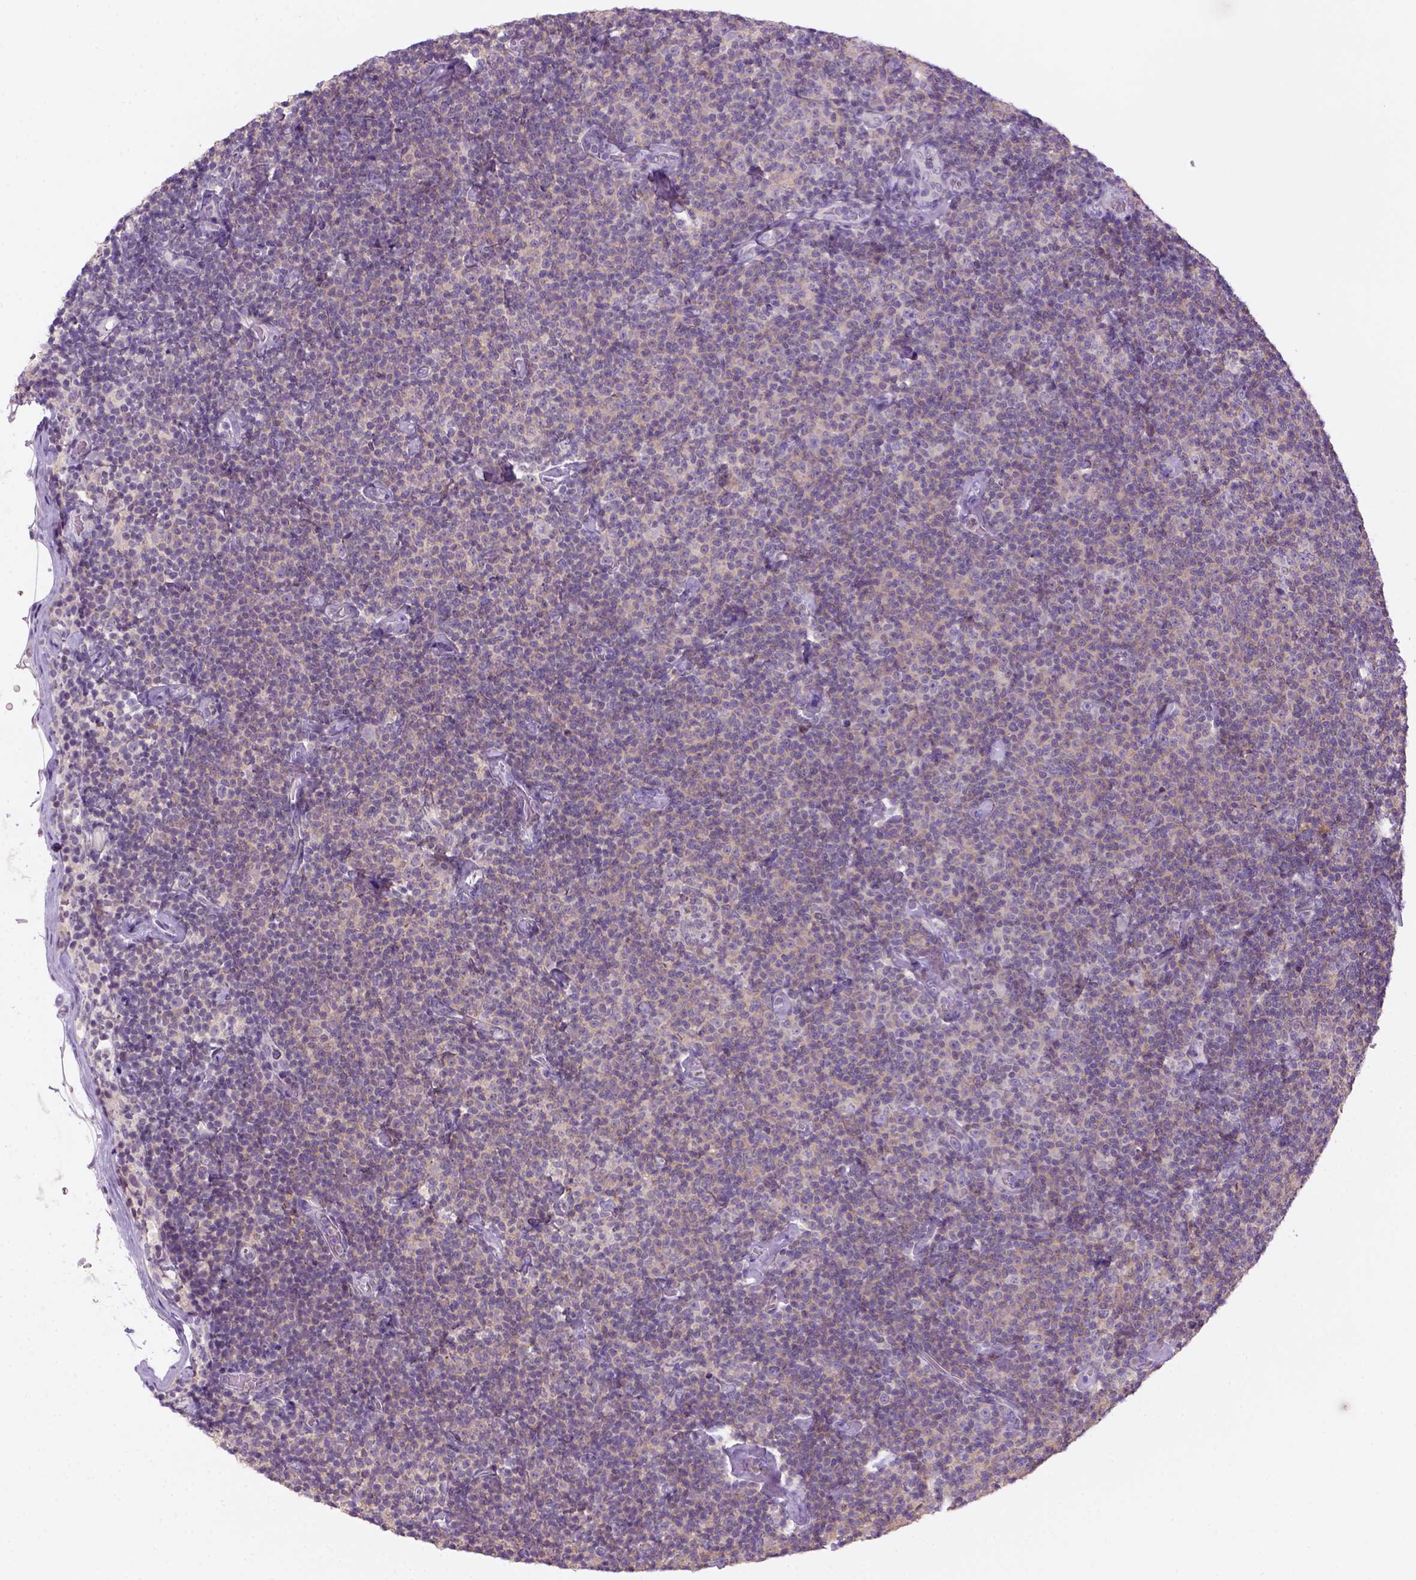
{"staining": {"intensity": "weak", "quantity": ">75%", "location": "cytoplasmic/membranous"}, "tissue": "lymphoma", "cell_type": "Tumor cells", "image_type": "cancer", "snomed": [{"axis": "morphology", "description": "Malignant lymphoma, non-Hodgkin's type, Low grade"}, {"axis": "topography", "description": "Lymph node"}], "caption": "A brown stain shows weak cytoplasmic/membranous expression of a protein in human malignant lymphoma, non-Hodgkin's type (low-grade) tumor cells. The staining was performed using DAB, with brown indicating positive protein expression. Nuclei are stained blue with hematoxylin.", "gene": "GOT1", "patient": {"sex": "male", "age": 81}}